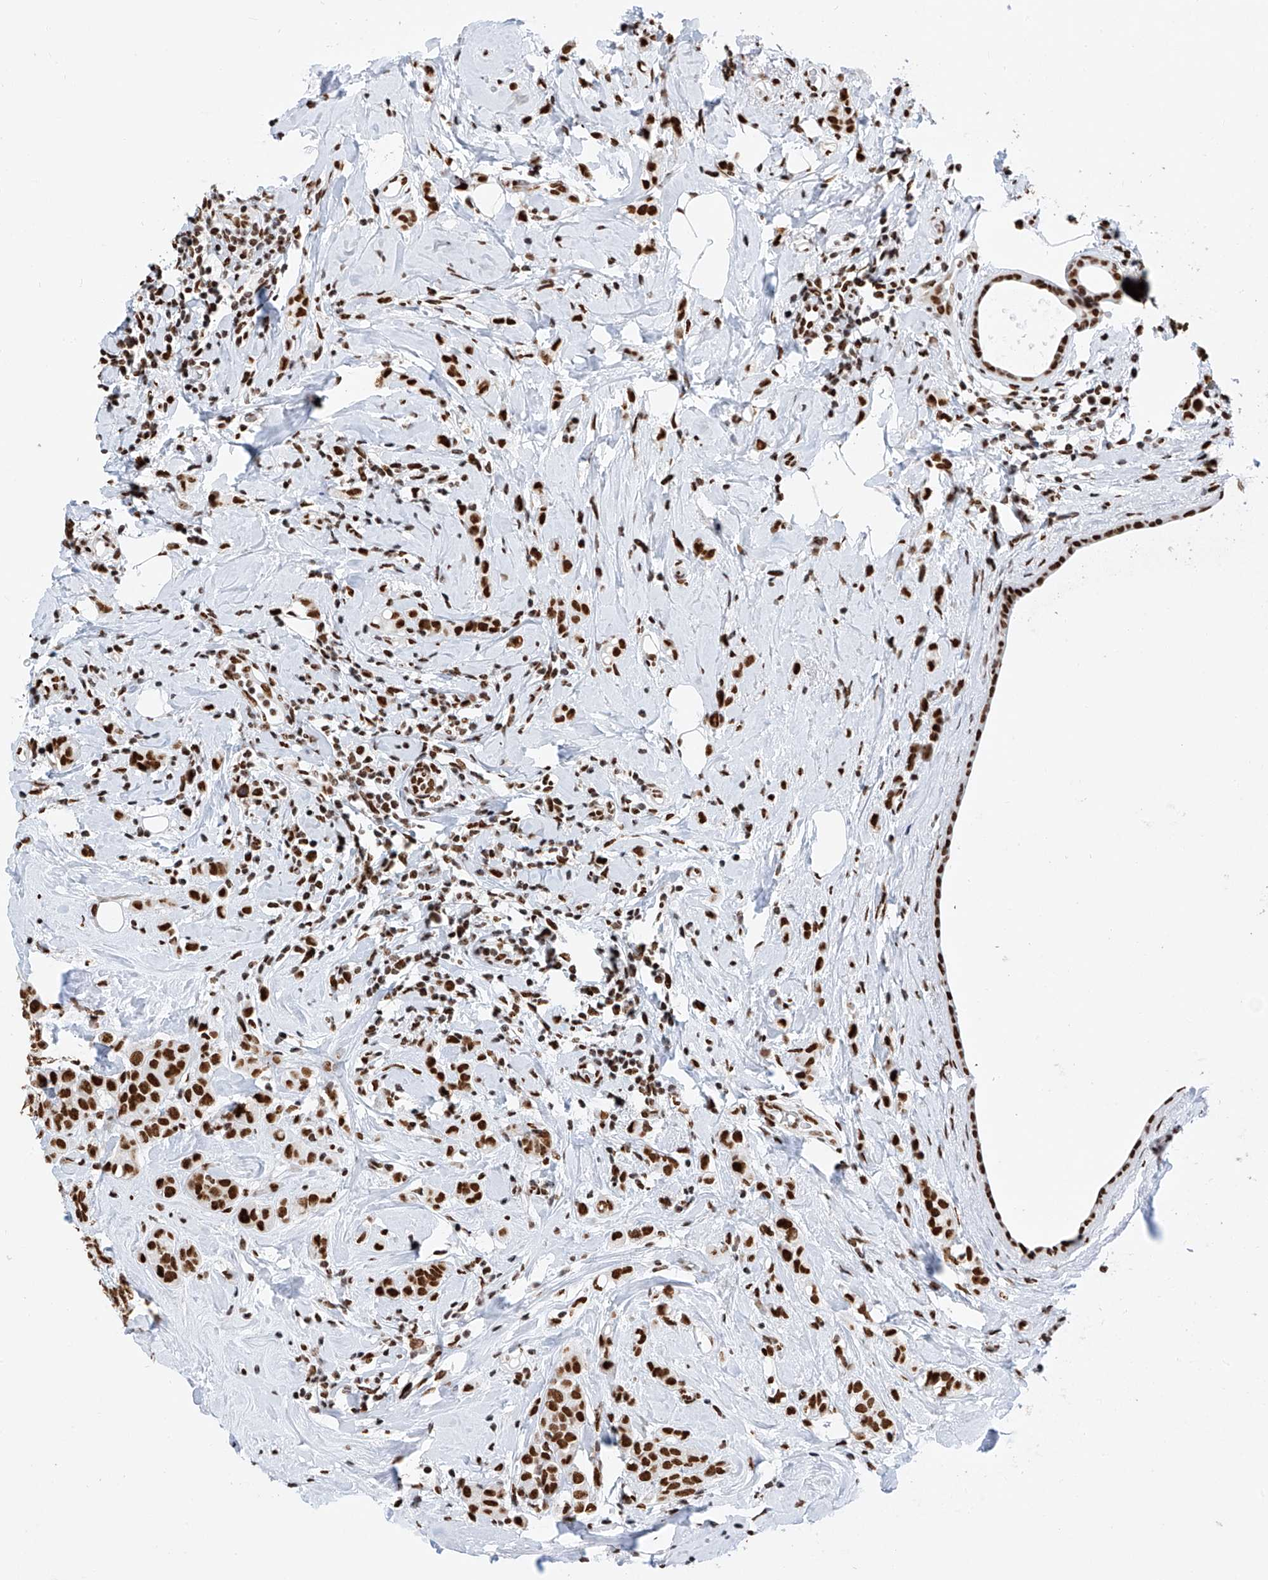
{"staining": {"intensity": "strong", "quantity": ">75%", "location": "nuclear"}, "tissue": "breast cancer", "cell_type": "Tumor cells", "image_type": "cancer", "snomed": [{"axis": "morphology", "description": "Lobular carcinoma"}, {"axis": "topography", "description": "Breast"}], "caption": "Protein expression analysis of human breast lobular carcinoma reveals strong nuclear expression in about >75% of tumor cells.", "gene": "SRSF6", "patient": {"sex": "female", "age": 47}}